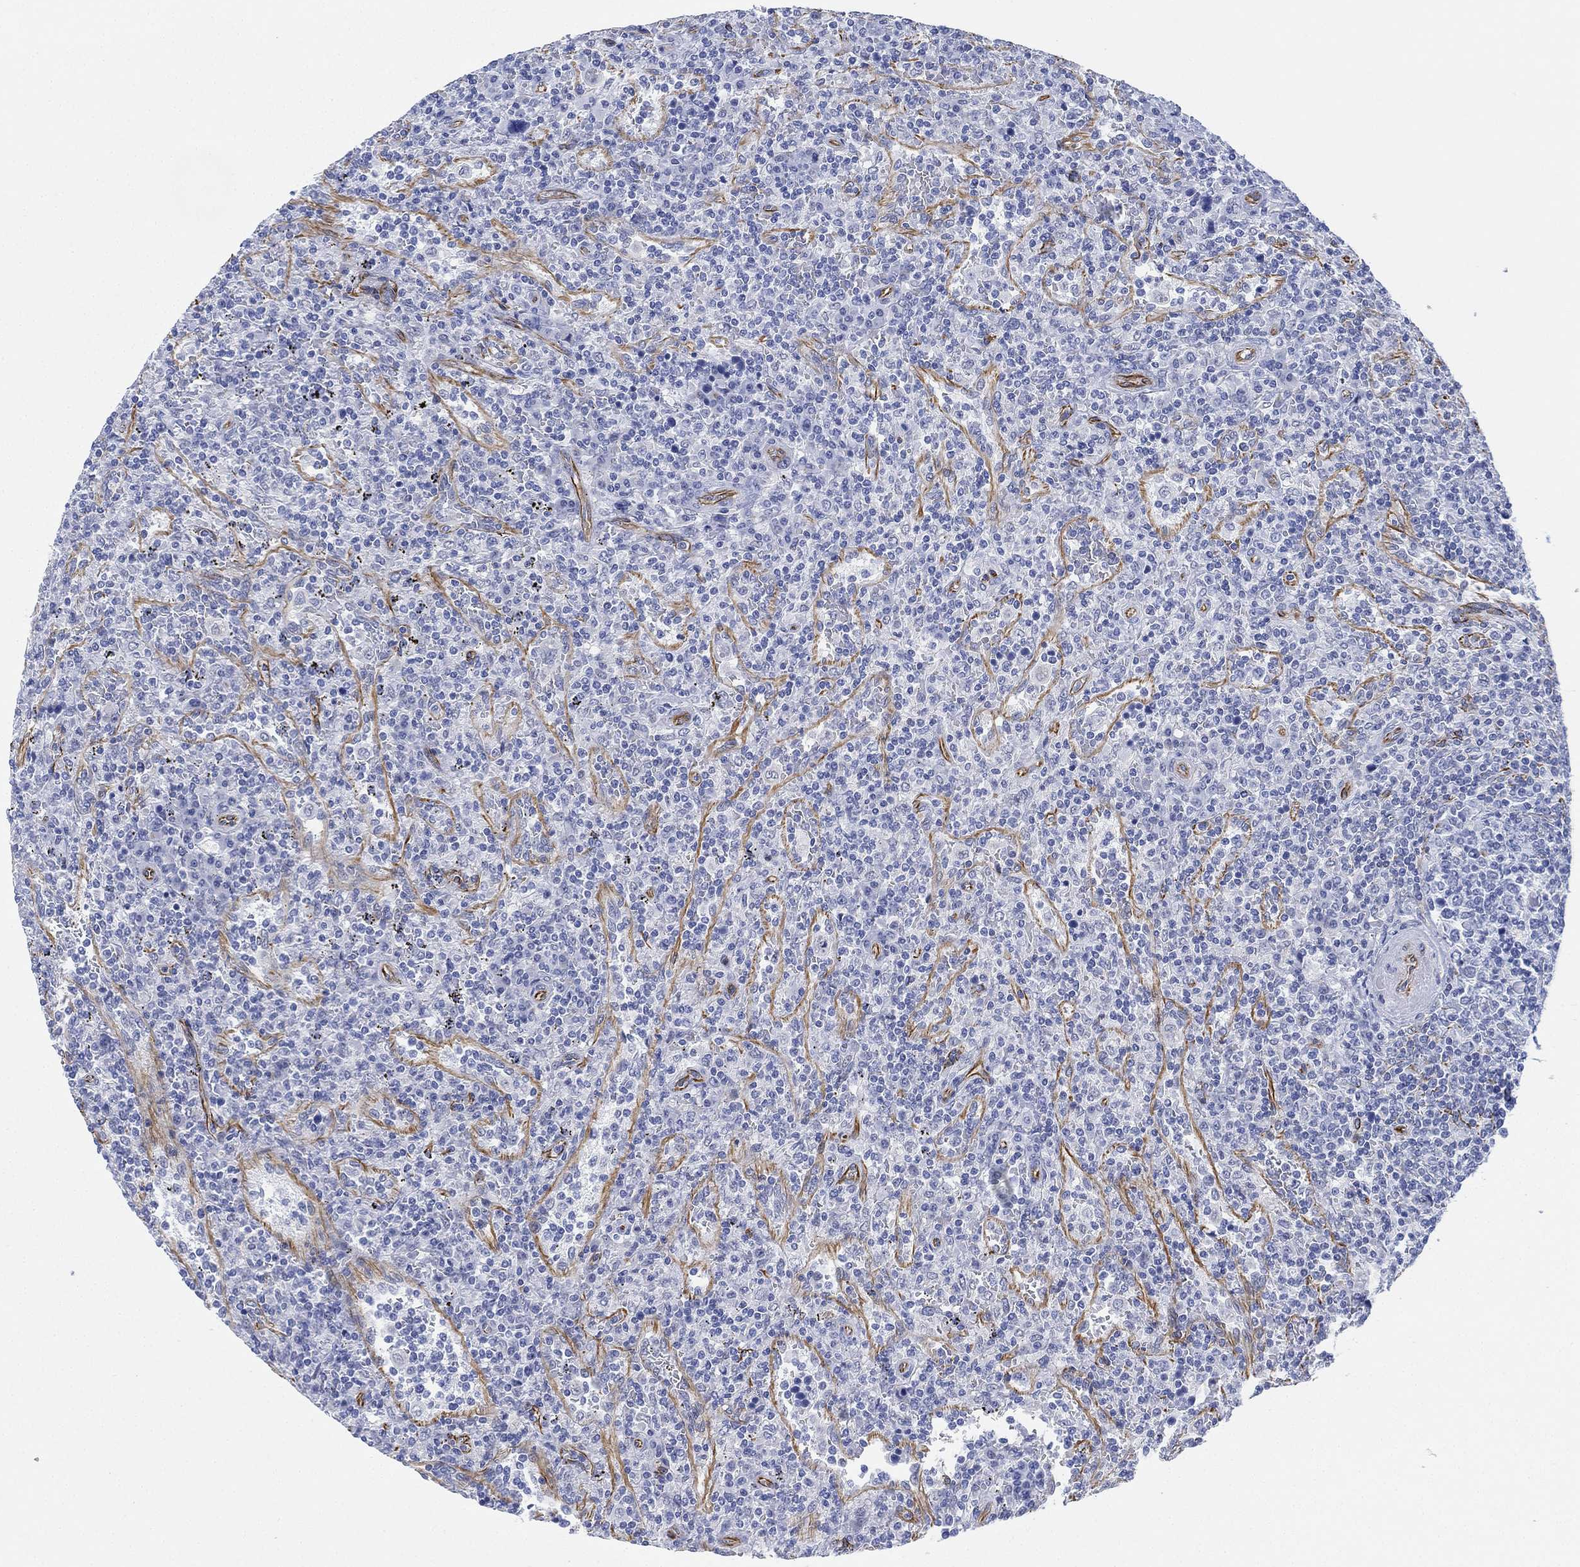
{"staining": {"intensity": "negative", "quantity": "none", "location": "none"}, "tissue": "lymphoma", "cell_type": "Tumor cells", "image_type": "cancer", "snomed": [{"axis": "morphology", "description": "Malignant lymphoma, non-Hodgkin's type, Low grade"}, {"axis": "topography", "description": "Spleen"}], "caption": "This is an IHC image of human low-grade malignant lymphoma, non-Hodgkin's type. There is no expression in tumor cells.", "gene": "PSKH2", "patient": {"sex": "male", "age": 62}}